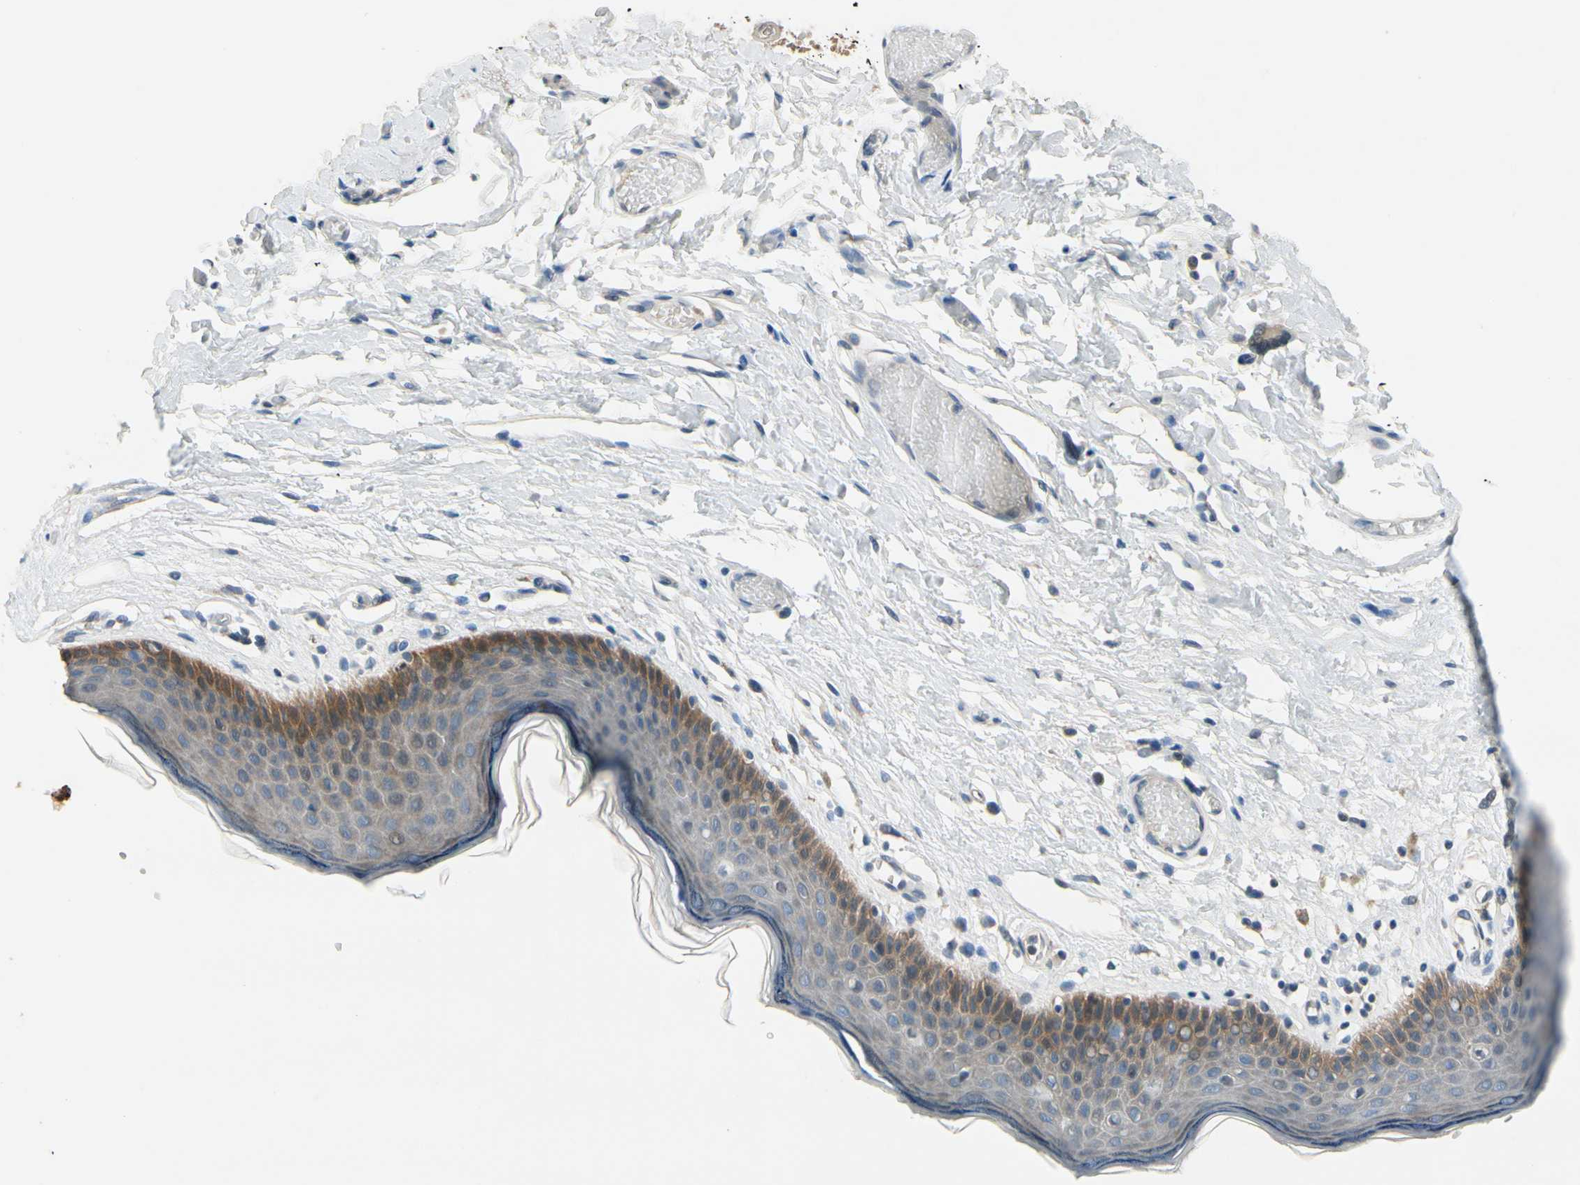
{"staining": {"intensity": "moderate", "quantity": "<25%", "location": "cytoplasmic/membranous"}, "tissue": "skin", "cell_type": "Epidermal cells", "image_type": "normal", "snomed": [{"axis": "morphology", "description": "Normal tissue, NOS"}, {"axis": "morphology", "description": "Inflammation, NOS"}, {"axis": "topography", "description": "Vulva"}], "caption": "Human skin stained for a protein (brown) demonstrates moderate cytoplasmic/membranous positive expression in about <25% of epidermal cells.", "gene": "SLC27A6", "patient": {"sex": "female", "age": 84}}